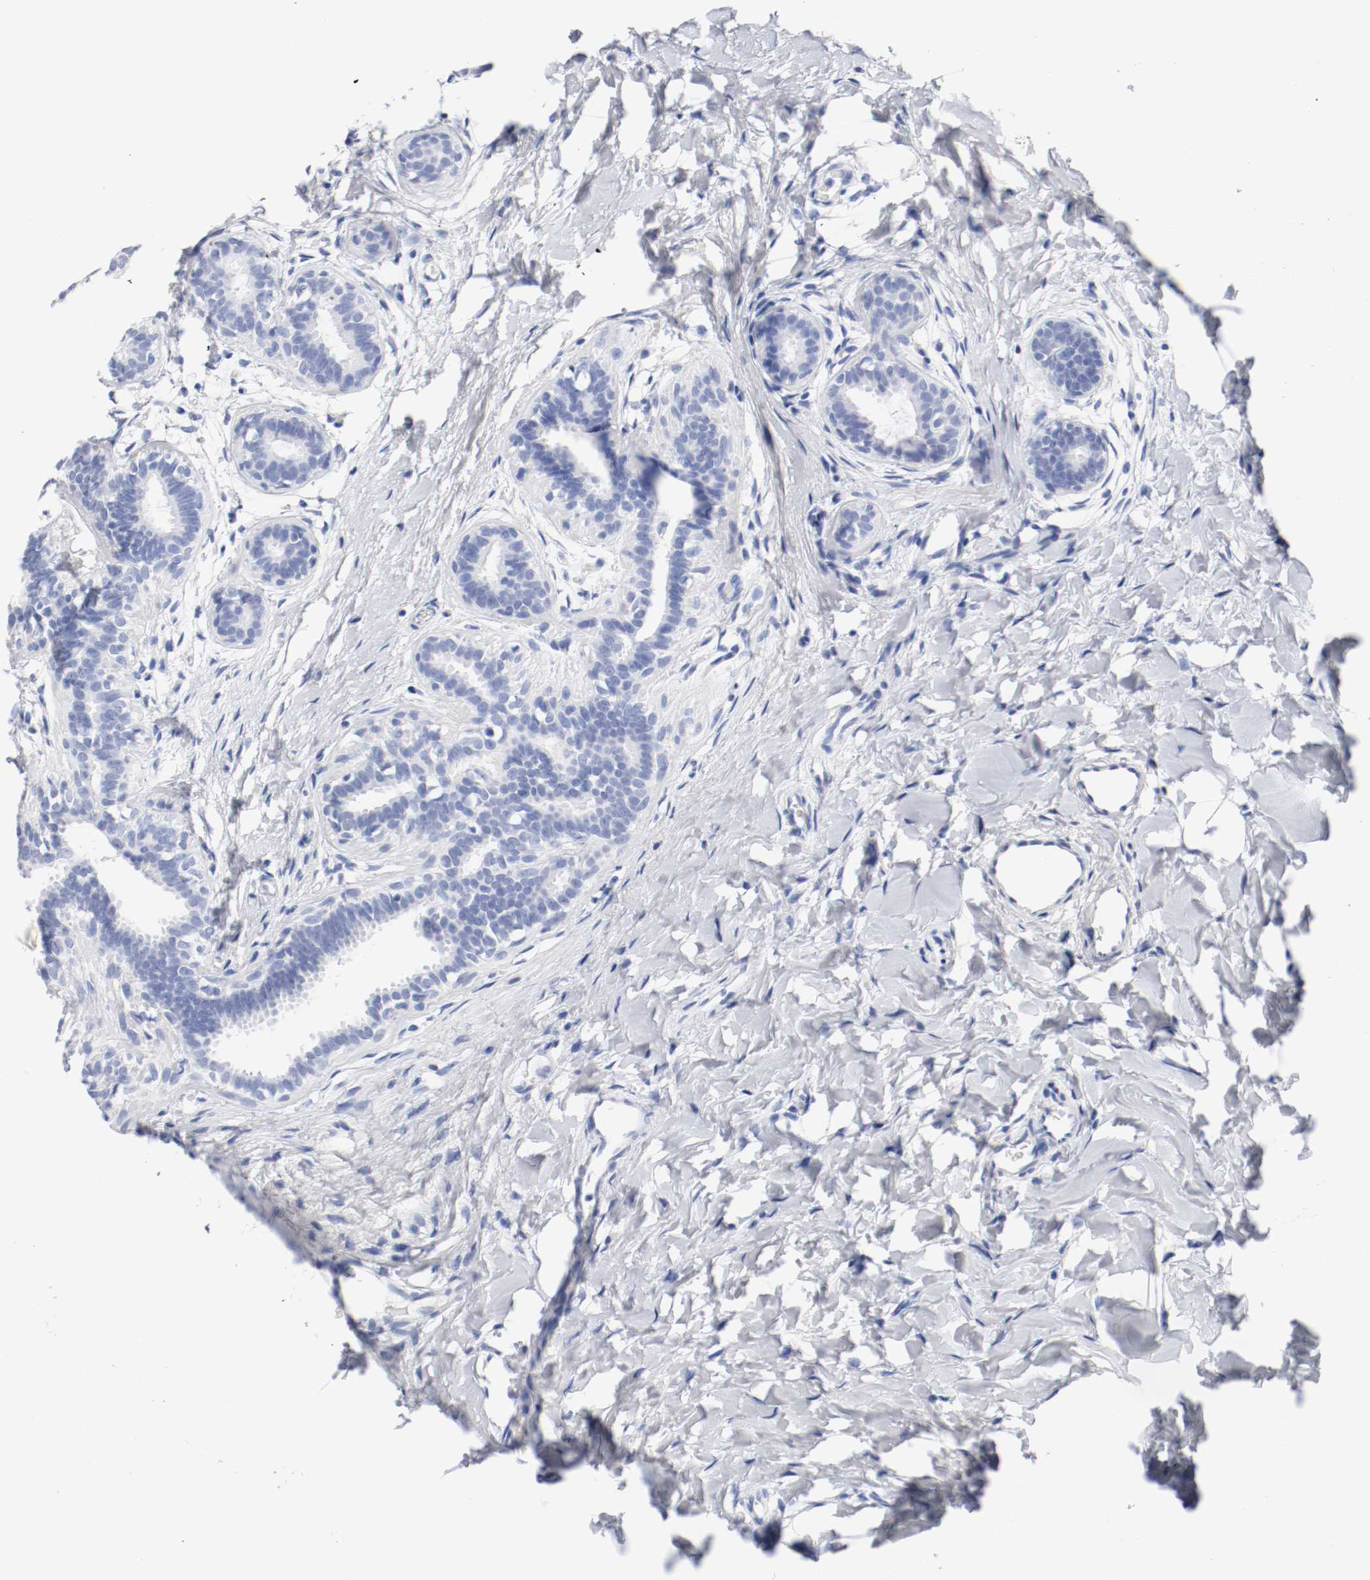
{"staining": {"intensity": "negative", "quantity": "none", "location": "none"}, "tissue": "breast cancer", "cell_type": "Tumor cells", "image_type": "cancer", "snomed": [{"axis": "morphology", "description": "Lobular carcinoma, in situ"}, {"axis": "morphology", "description": "Lobular carcinoma"}, {"axis": "topography", "description": "Breast"}], "caption": "Immunohistochemistry (IHC) photomicrograph of breast lobular carcinoma stained for a protein (brown), which shows no positivity in tumor cells. (Immunohistochemistry, brightfield microscopy, high magnification).", "gene": "GAD1", "patient": {"sex": "female", "age": 41}}